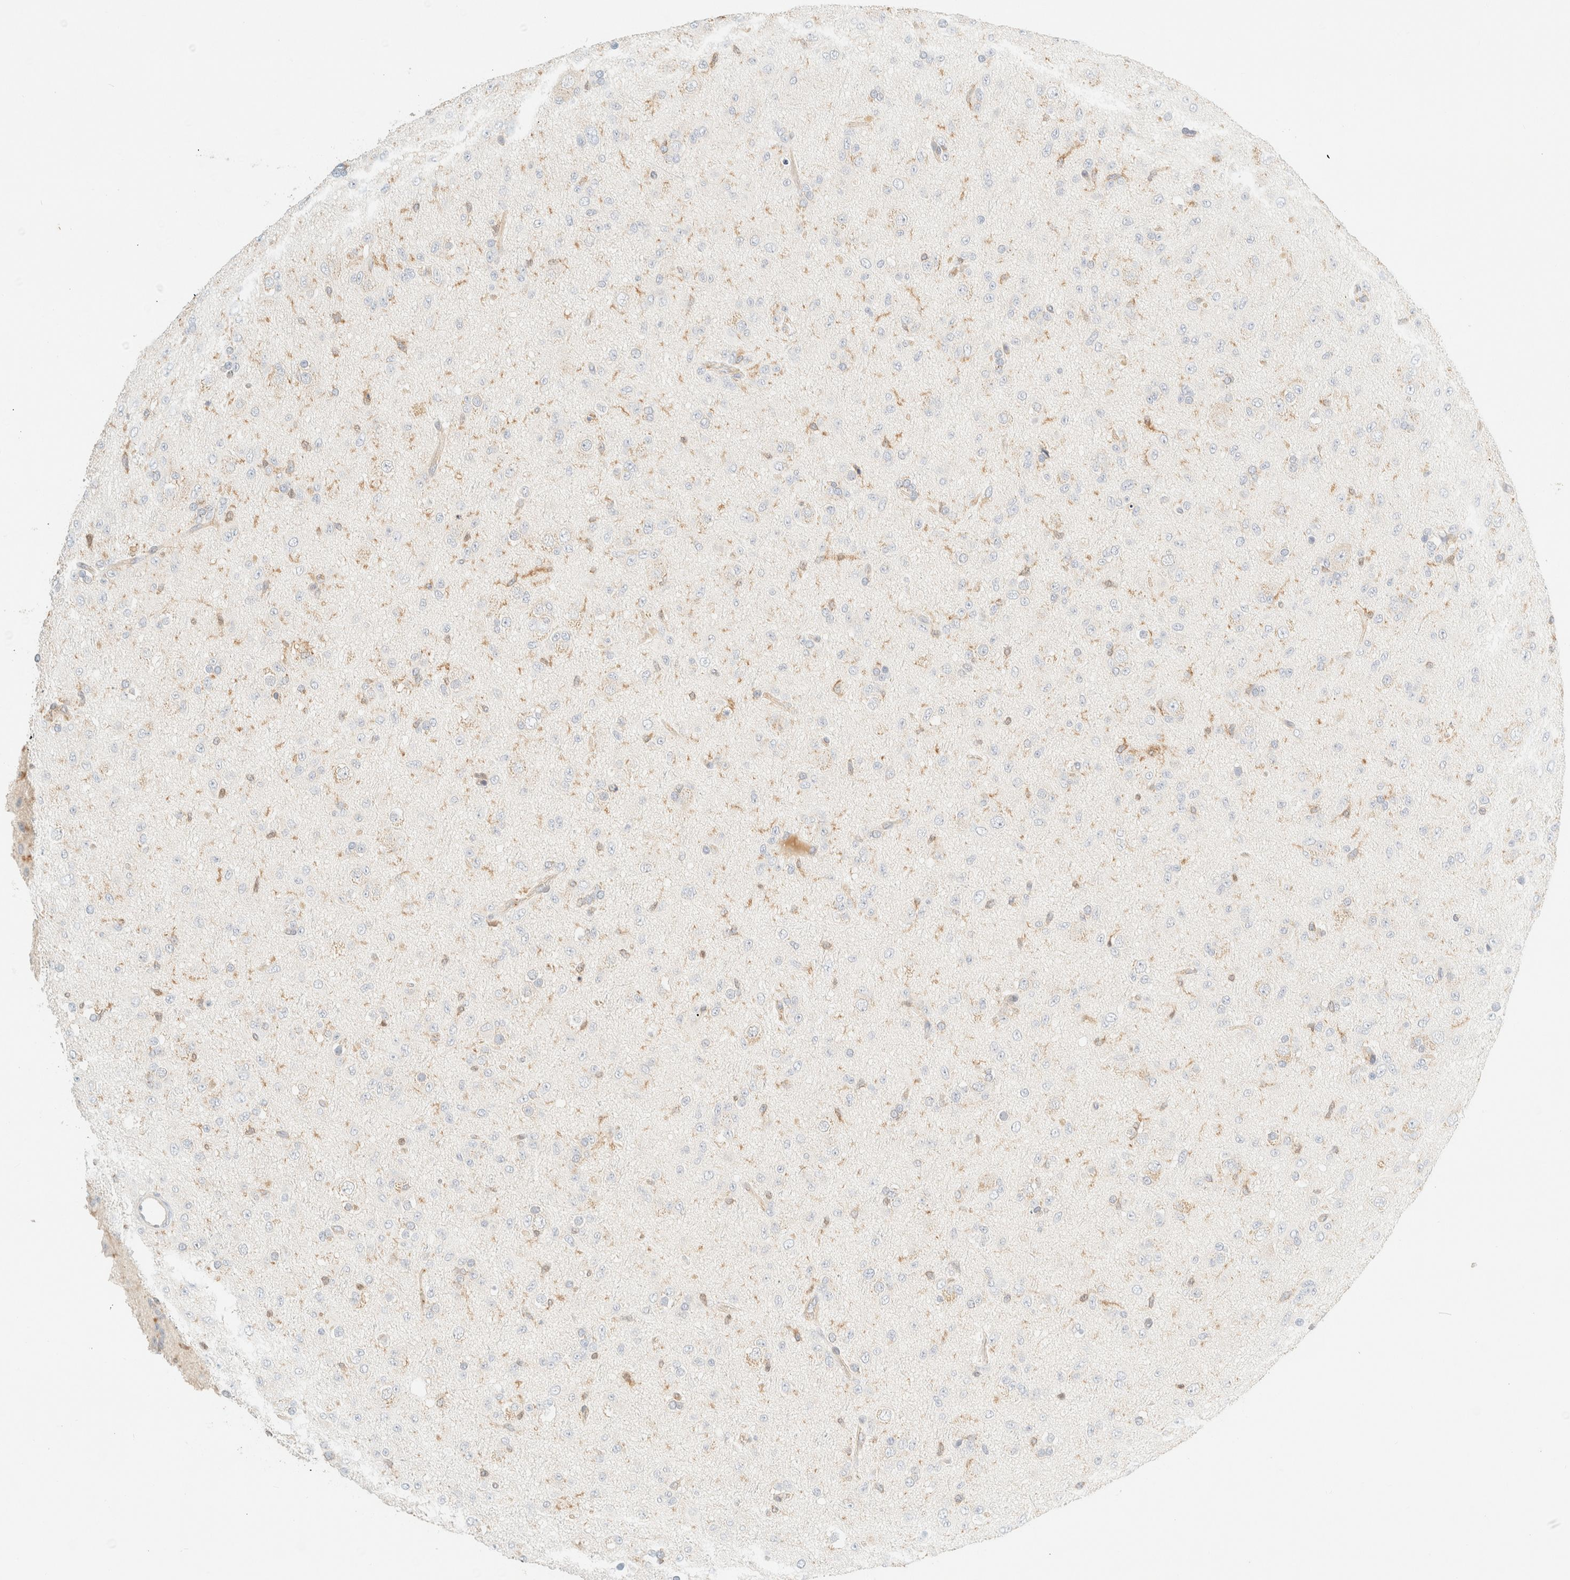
{"staining": {"intensity": "negative", "quantity": "none", "location": "none"}, "tissue": "glioma", "cell_type": "Tumor cells", "image_type": "cancer", "snomed": [{"axis": "morphology", "description": "Glioma, malignant, Low grade"}, {"axis": "topography", "description": "Brain"}], "caption": "This image is of glioma stained with IHC to label a protein in brown with the nuclei are counter-stained blue. There is no expression in tumor cells. (DAB immunohistochemistry visualized using brightfield microscopy, high magnification).", "gene": "FHOD1", "patient": {"sex": "male", "age": 65}}